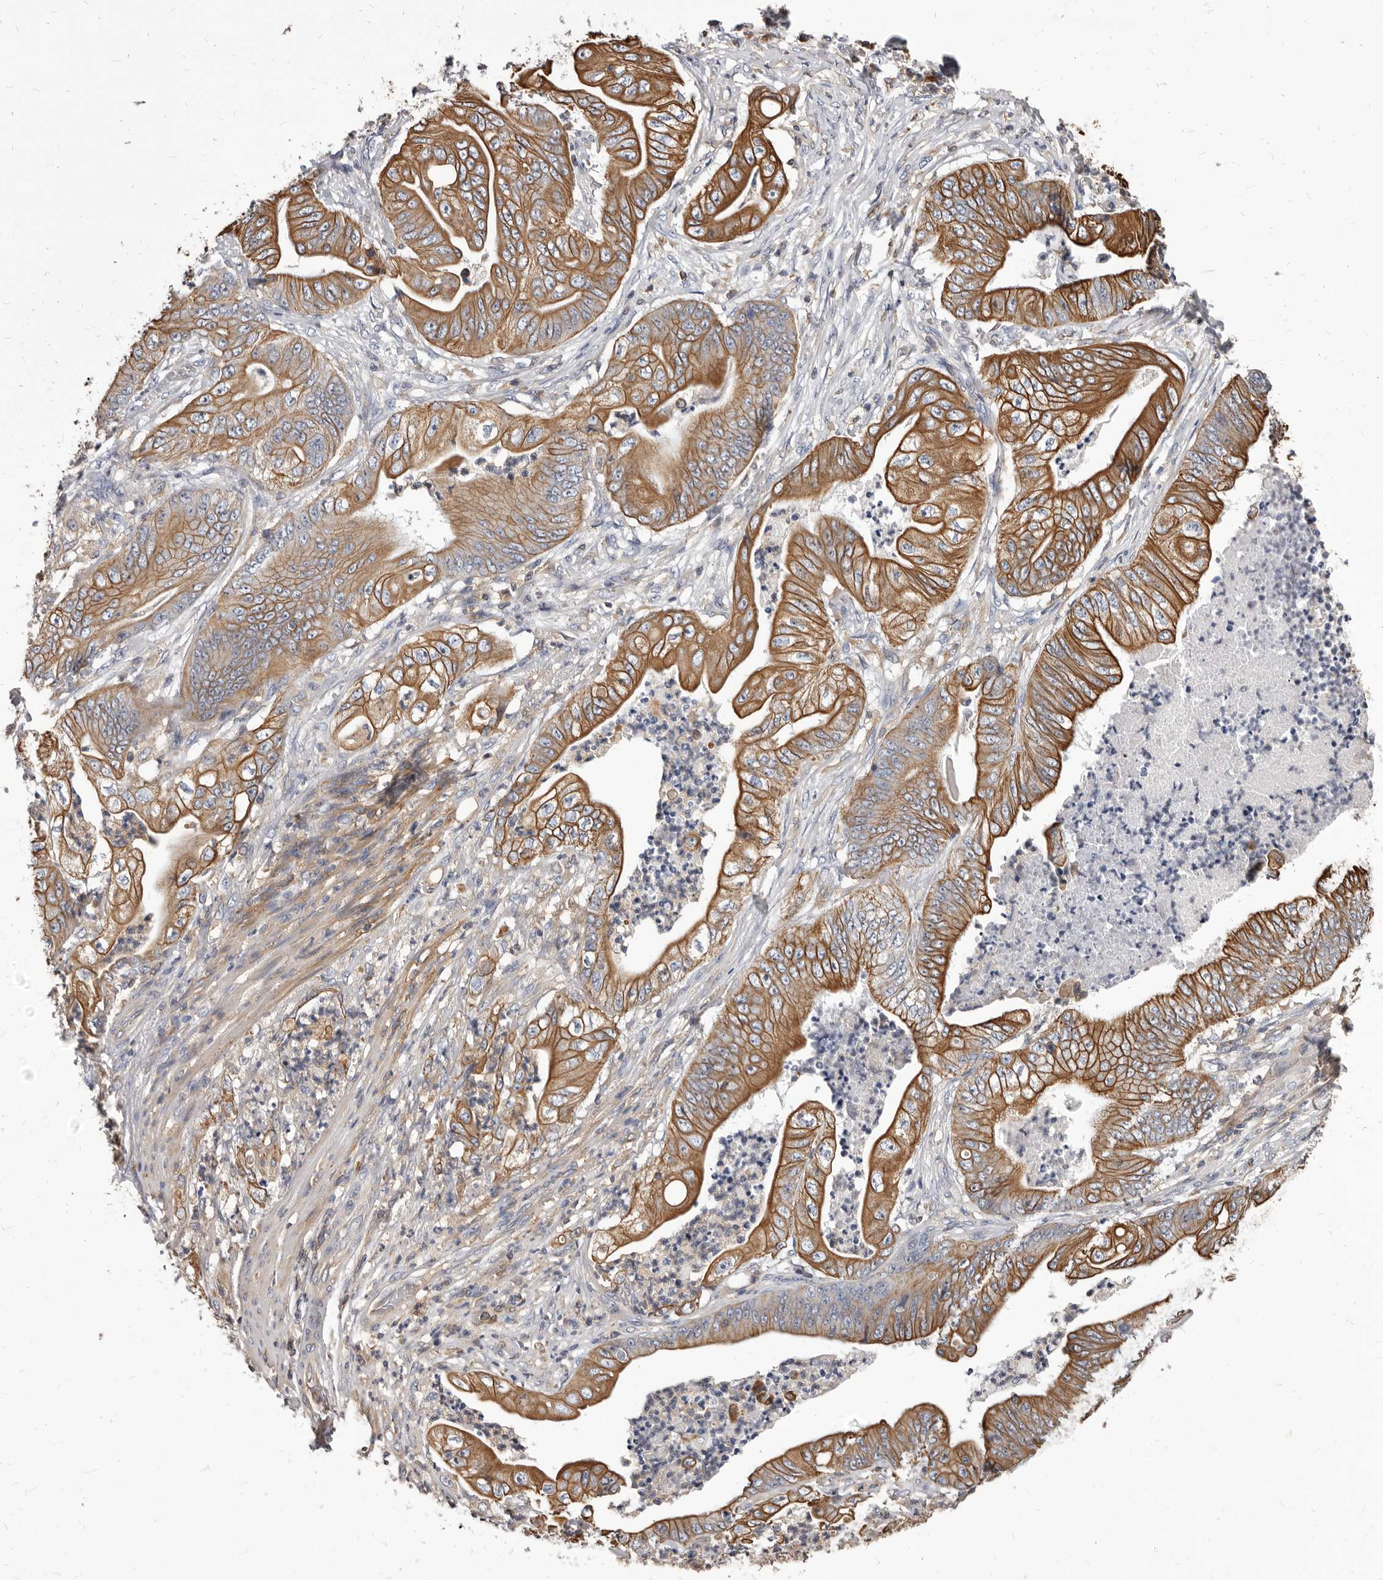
{"staining": {"intensity": "moderate", "quantity": ">75%", "location": "cytoplasmic/membranous"}, "tissue": "stomach cancer", "cell_type": "Tumor cells", "image_type": "cancer", "snomed": [{"axis": "morphology", "description": "Adenocarcinoma, NOS"}, {"axis": "topography", "description": "Stomach"}], "caption": "A brown stain shows moderate cytoplasmic/membranous expression of a protein in human stomach adenocarcinoma tumor cells.", "gene": "NIBAN1", "patient": {"sex": "male", "age": 62}}